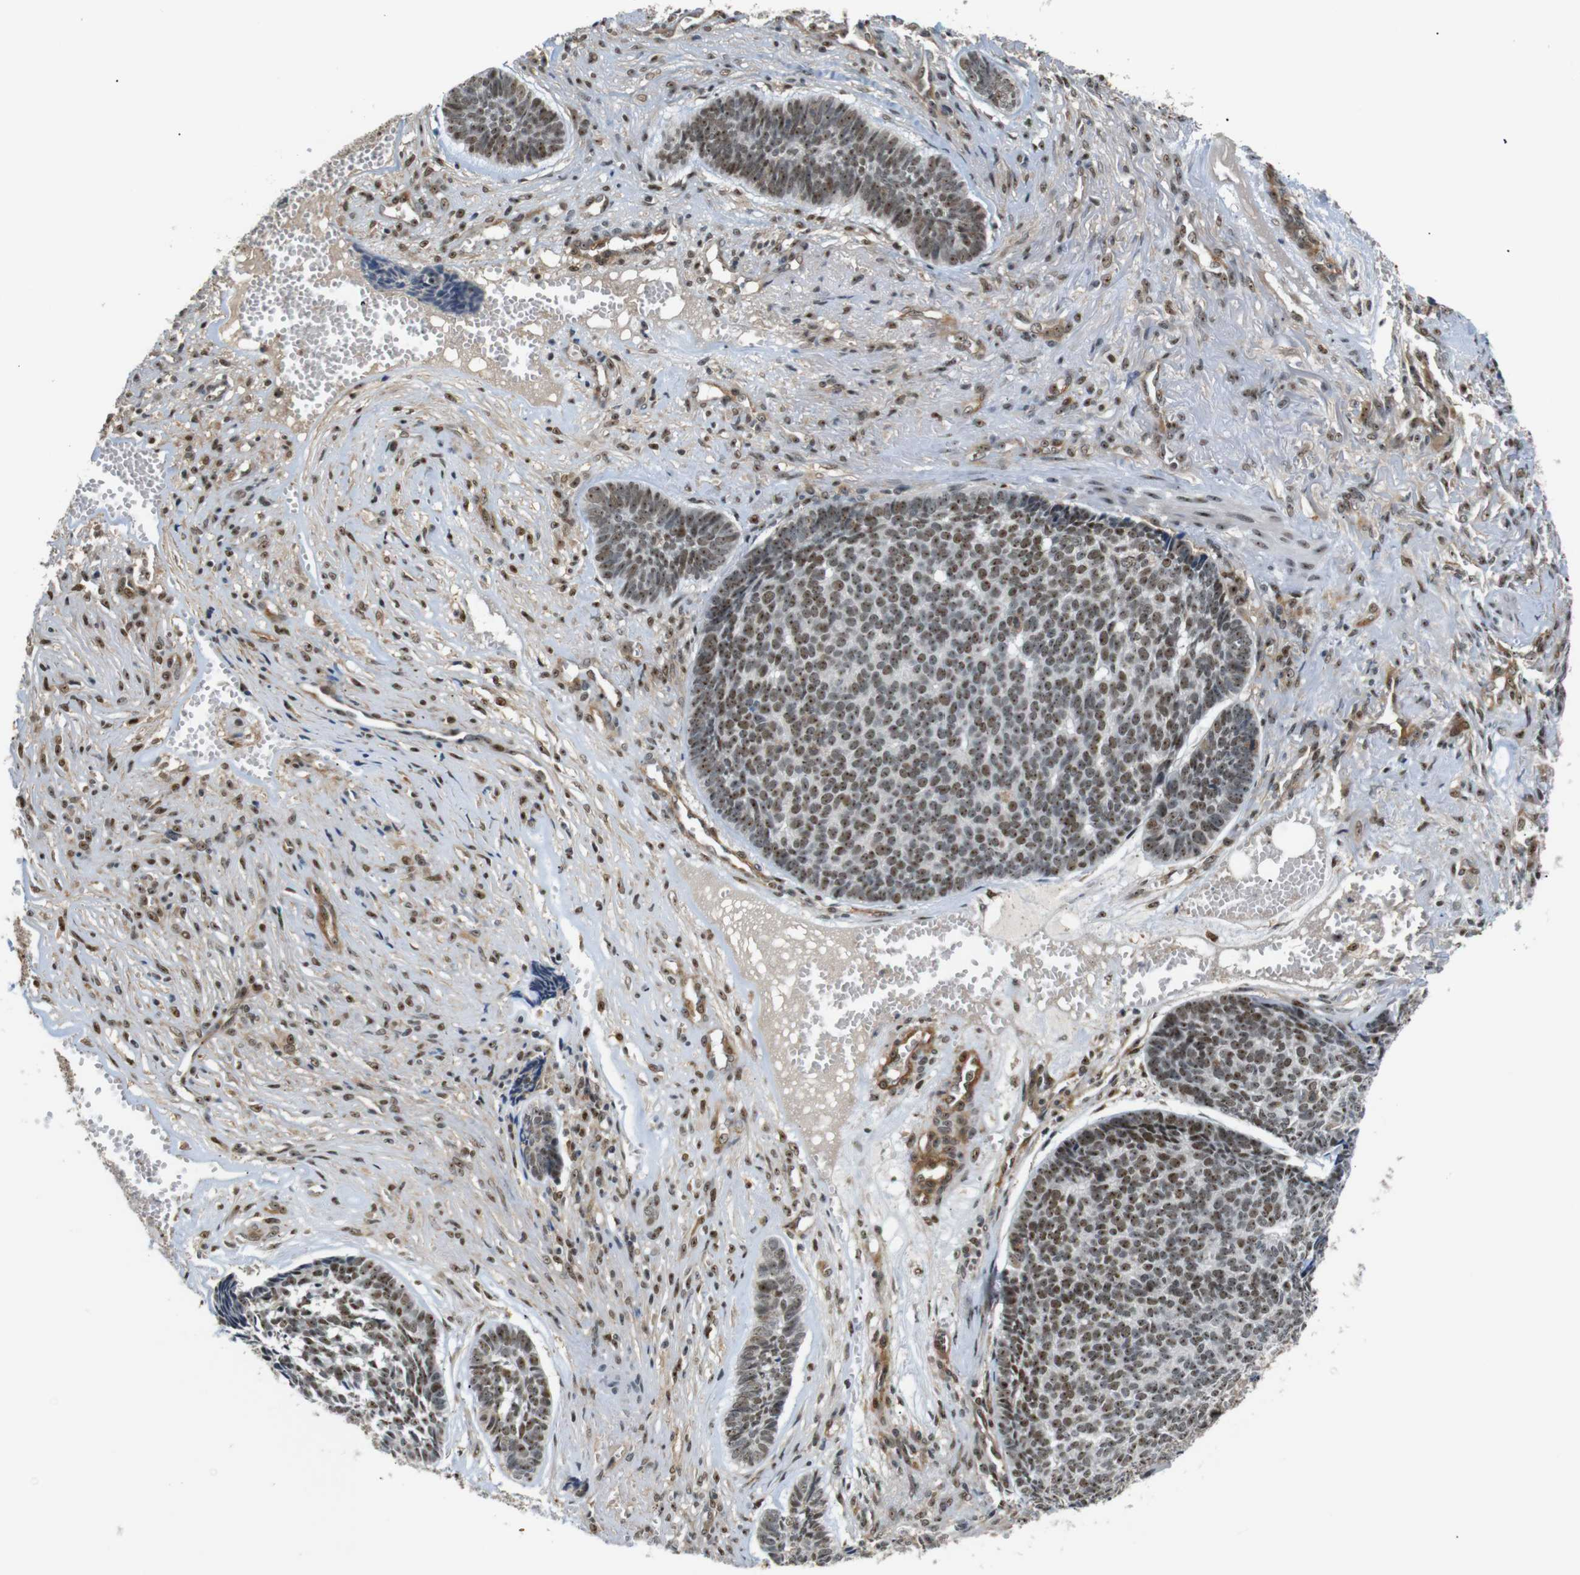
{"staining": {"intensity": "strong", "quantity": ">75%", "location": "nuclear"}, "tissue": "skin cancer", "cell_type": "Tumor cells", "image_type": "cancer", "snomed": [{"axis": "morphology", "description": "Basal cell carcinoma"}, {"axis": "topography", "description": "Skin"}], "caption": "Human basal cell carcinoma (skin) stained with a brown dye shows strong nuclear positive positivity in approximately >75% of tumor cells.", "gene": "PARN", "patient": {"sex": "male", "age": 84}}